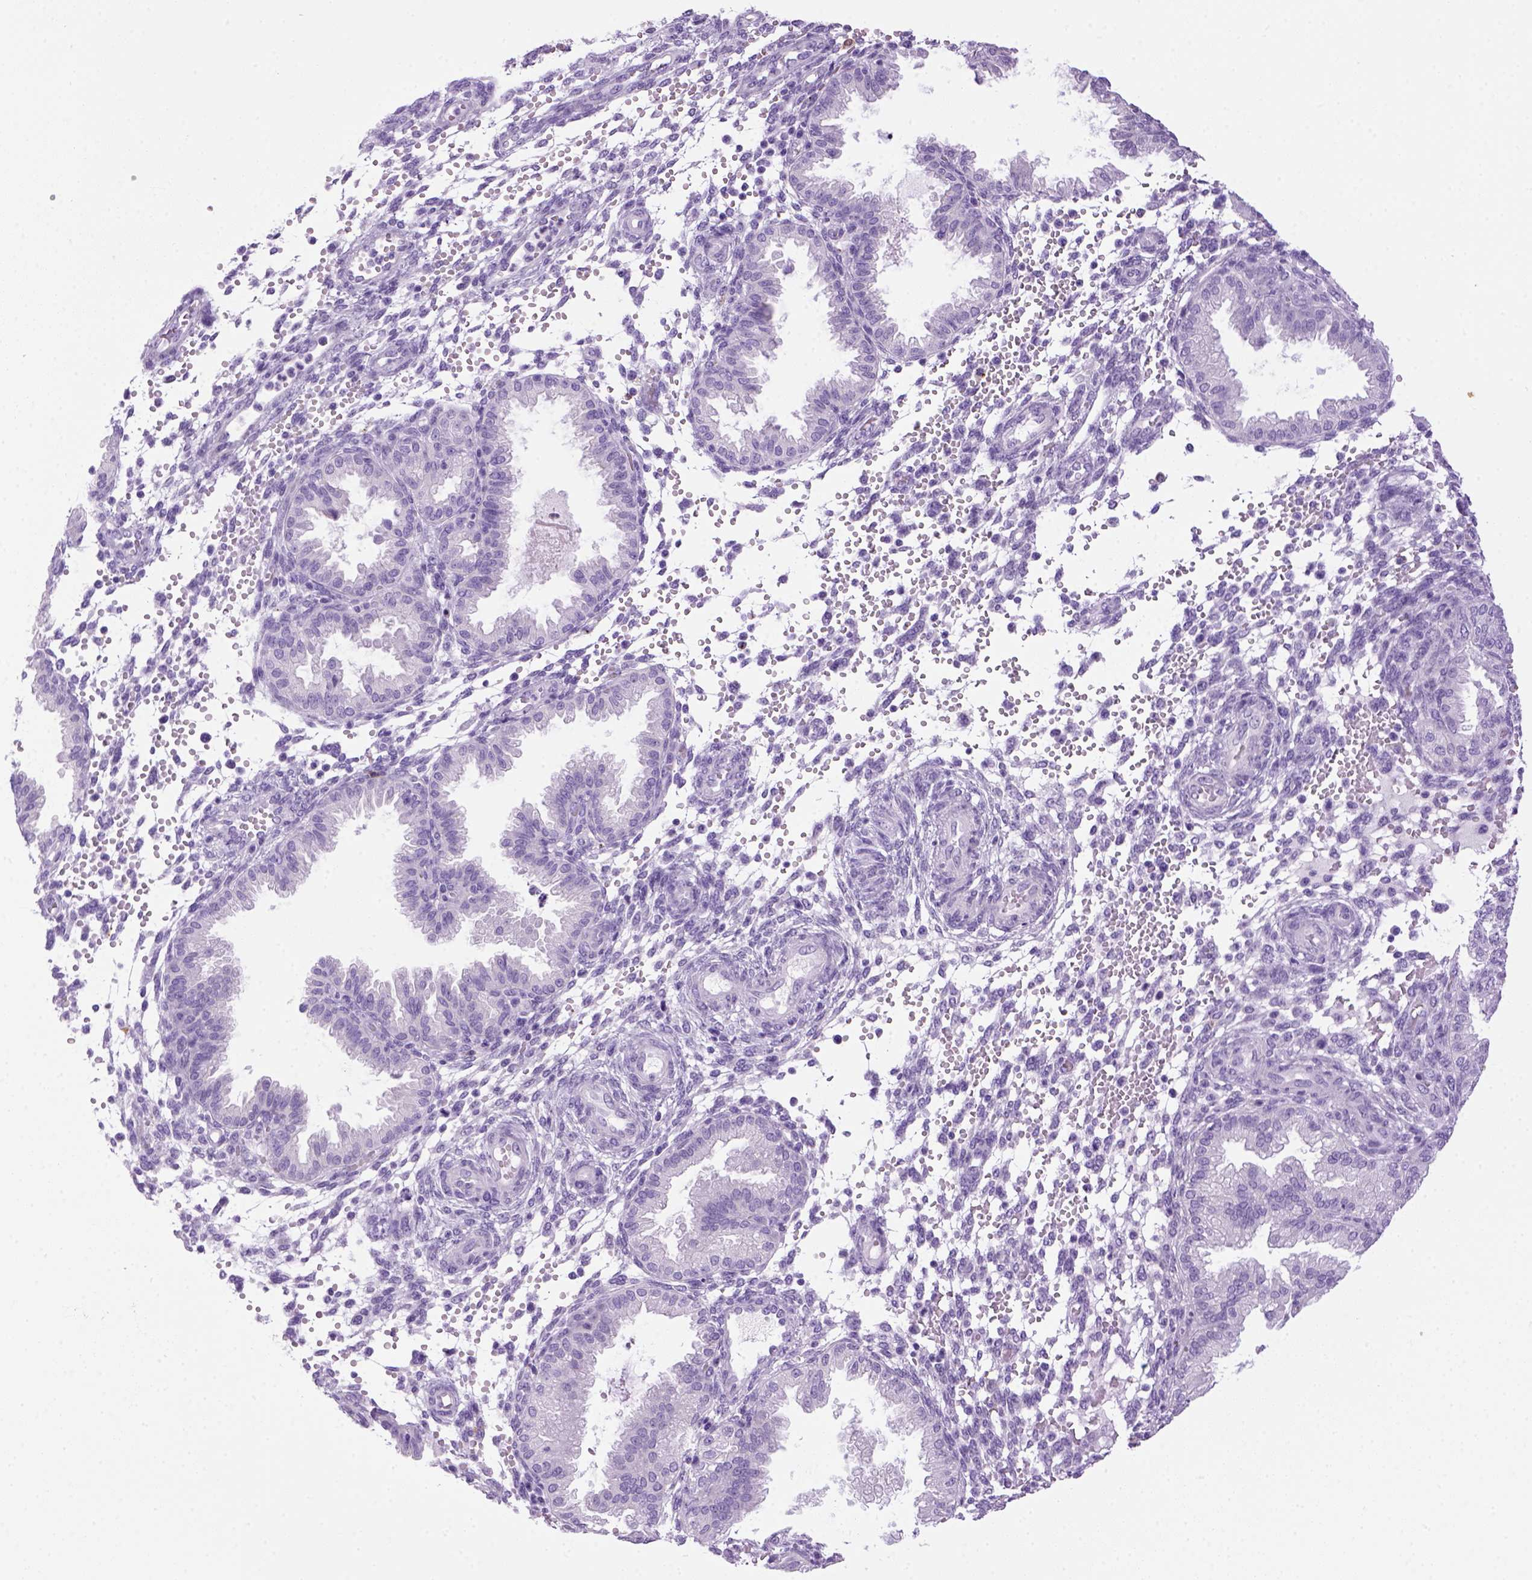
{"staining": {"intensity": "negative", "quantity": "none", "location": "none"}, "tissue": "endometrium", "cell_type": "Cells in endometrial stroma", "image_type": "normal", "snomed": [{"axis": "morphology", "description": "Normal tissue, NOS"}, {"axis": "topography", "description": "Endometrium"}], "caption": "Unremarkable endometrium was stained to show a protein in brown. There is no significant positivity in cells in endometrial stroma.", "gene": "SGCG", "patient": {"sex": "female", "age": 33}}